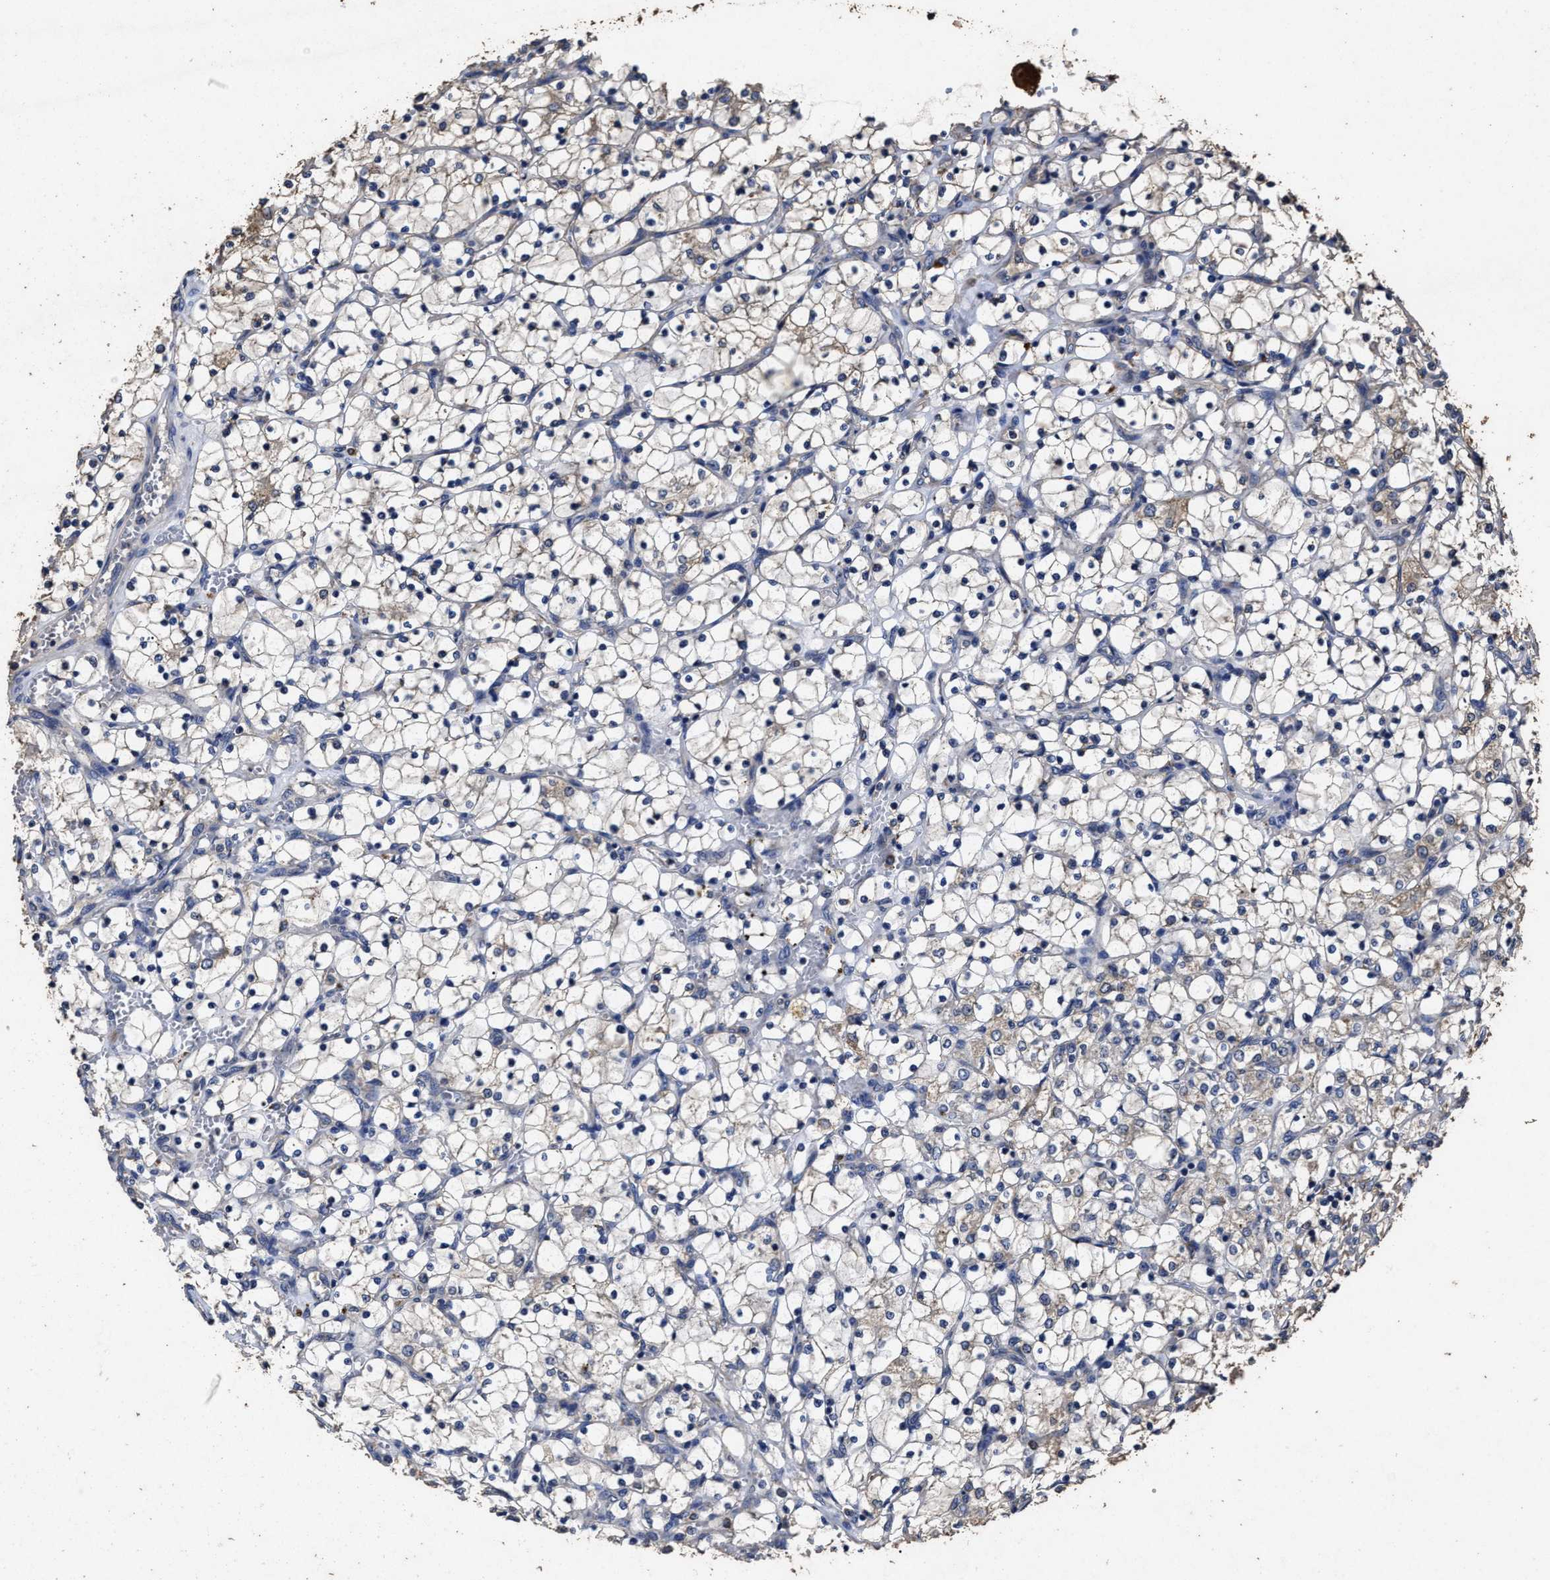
{"staining": {"intensity": "negative", "quantity": "none", "location": "none"}, "tissue": "renal cancer", "cell_type": "Tumor cells", "image_type": "cancer", "snomed": [{"axis": "morphology", "description": "Adenocarcinoma, NOS"}, {"axis": "topography", "description": "Kidney"}], "caption": "Immunohistochemical staining of renal cancer (adenocarcinoma) displays no significant expression in tumor cells.", "gene": "PPM1K", "patient": {"sex": "female", "age": 69}}